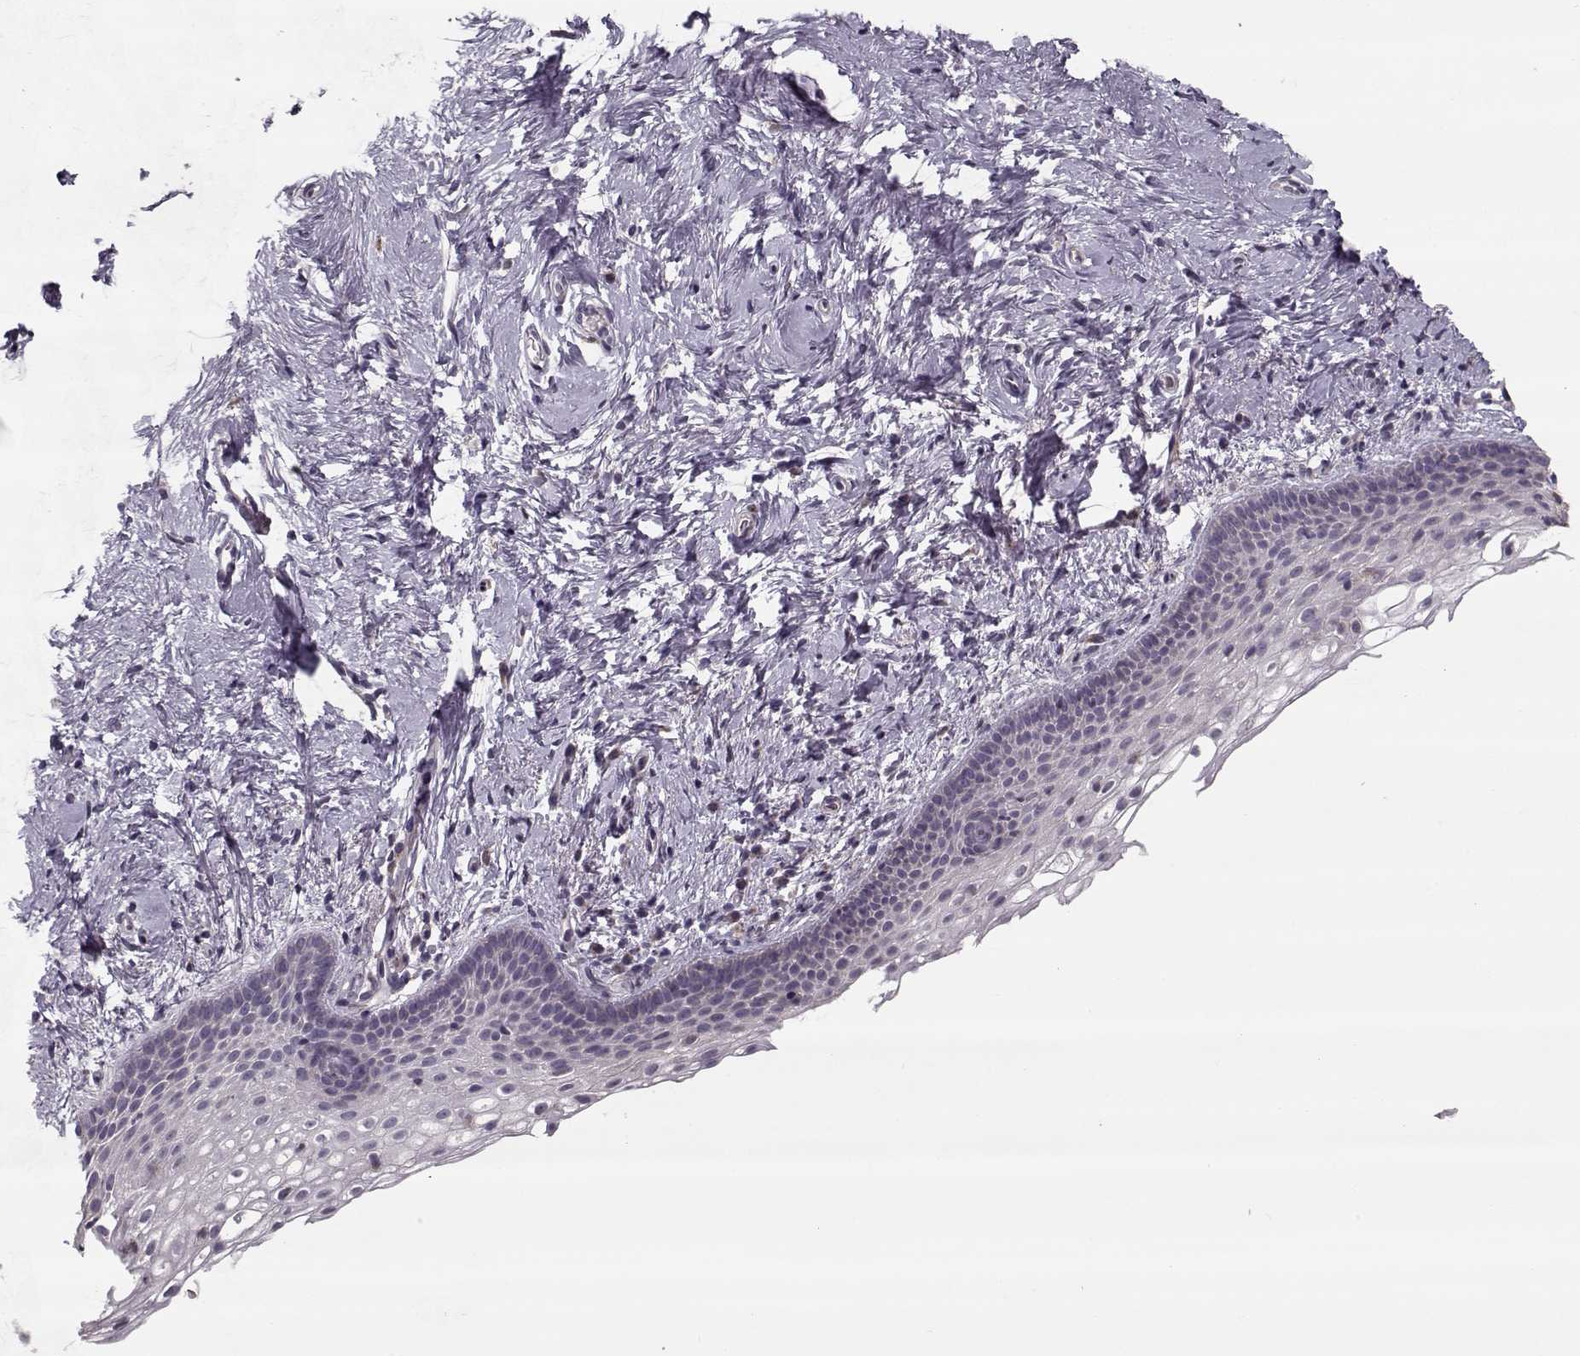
{"staining": {"intensity": "negative", "quantity": "none", "location": "none"}, "tissue": "vagina", "cell_type": "Squamous epithelial cells", "image_type": "normal", "snomed": [{"axis": "morphology", "description": "Normal tissue, NOS"}, {"axis": "topography", "description": "Vagina"}], "caption": "The histopathology image displays no significant staining in squamous epithelial cells of vagina. (DAB immunohistochemistry, high magnification).", "gene": "DNAI3", "patient": {"sex": "female", "age": 61}}